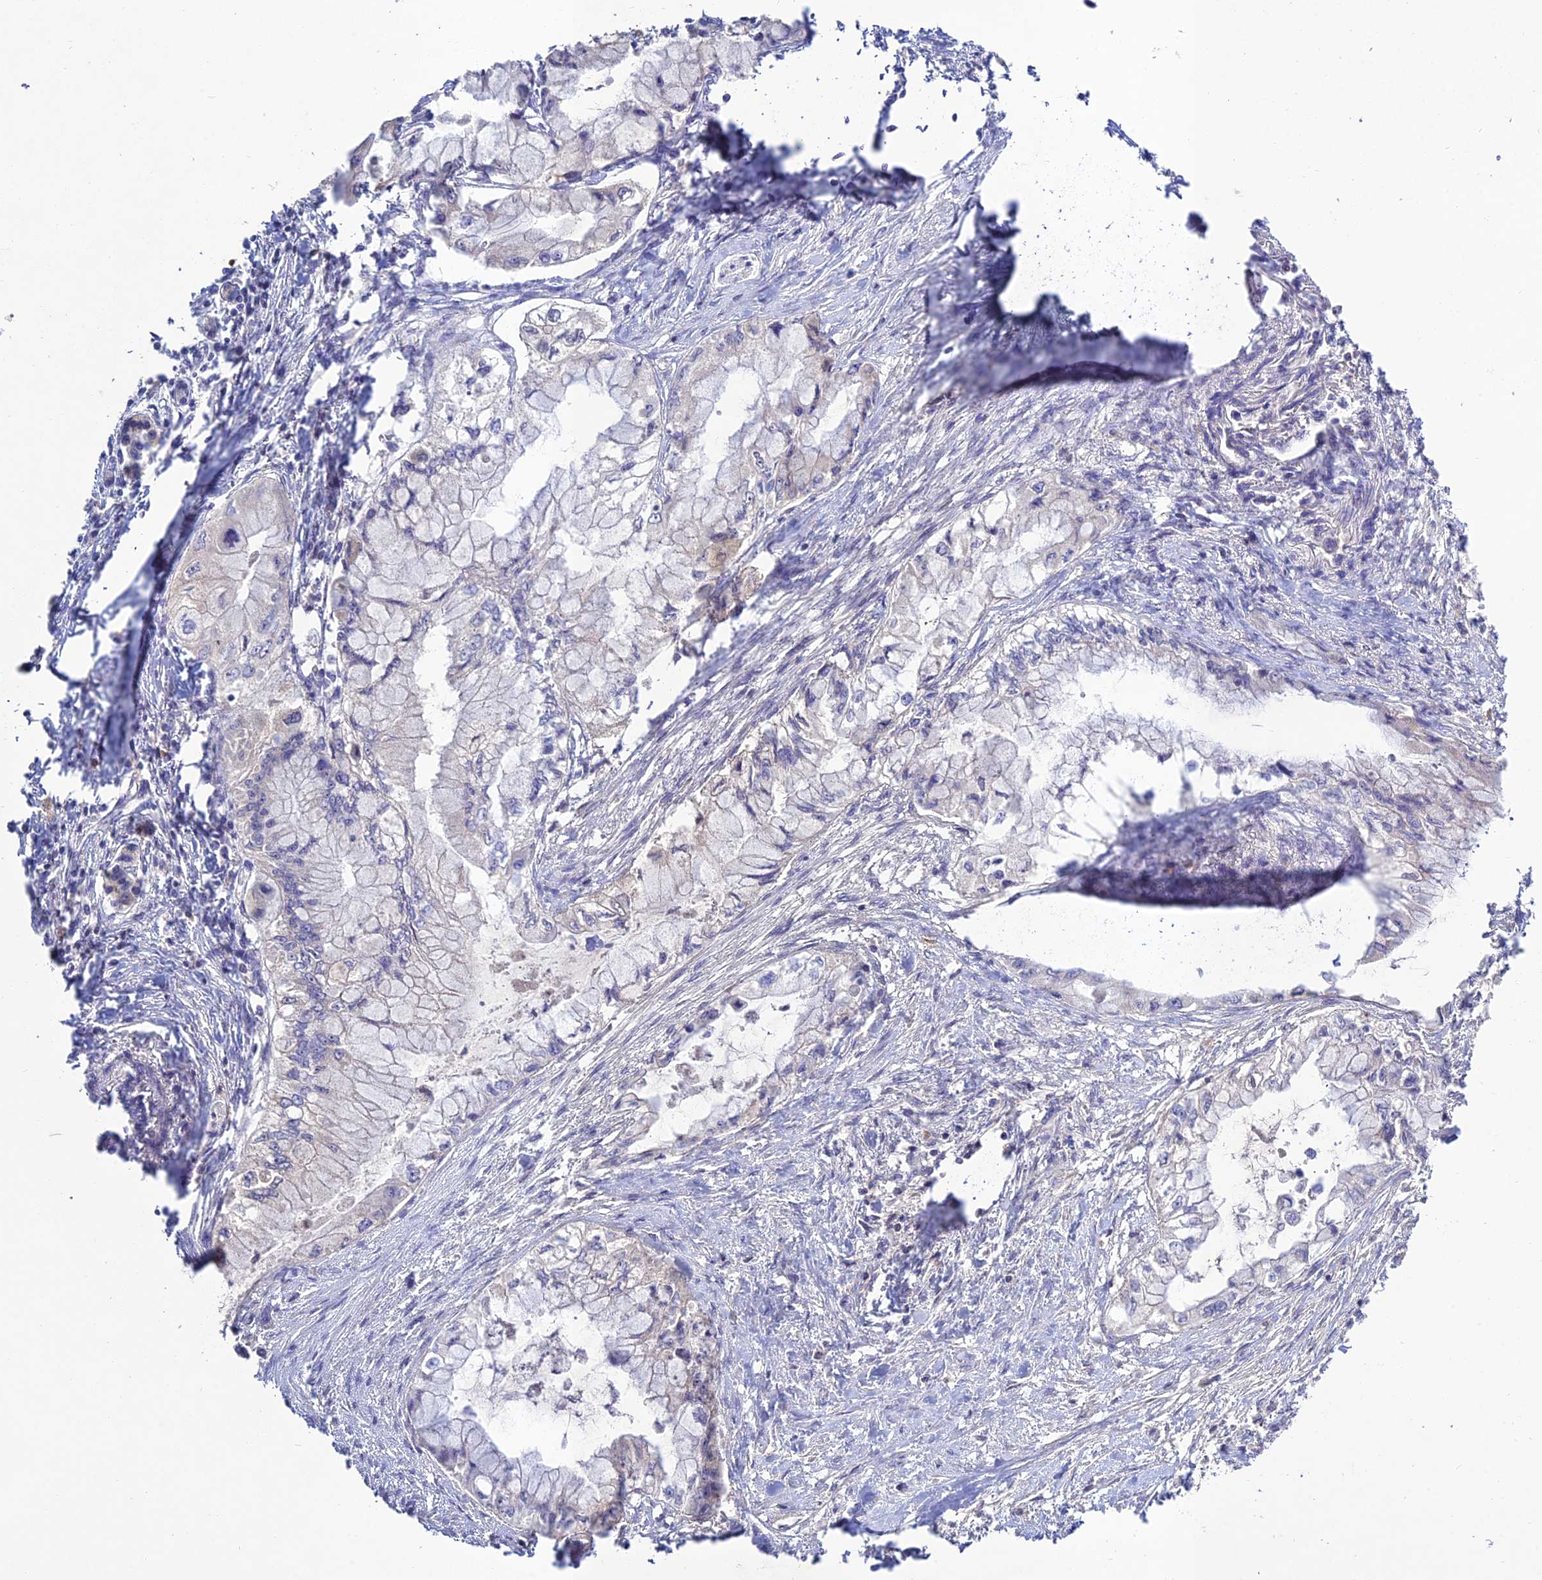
{"staining": {"intensity": "negative", "quantity": "none", "location": "none"}, "tissue": "pancreatic cancer", "cell_type": "Tumor cells", "image_type": "cancer", "snomed": [{"axis": "morphology", "description": "Adenocarcinoma, NOS"}, {"axis": "topography", "description": "Pancreas"}], "caption": "Adenocarcinoma (pancreatic) was stained to show a protein in brown. There is no significant positivity in tumor cells.", "gene": "CHST5", "patient": {"sex": "male", "age": 48}}